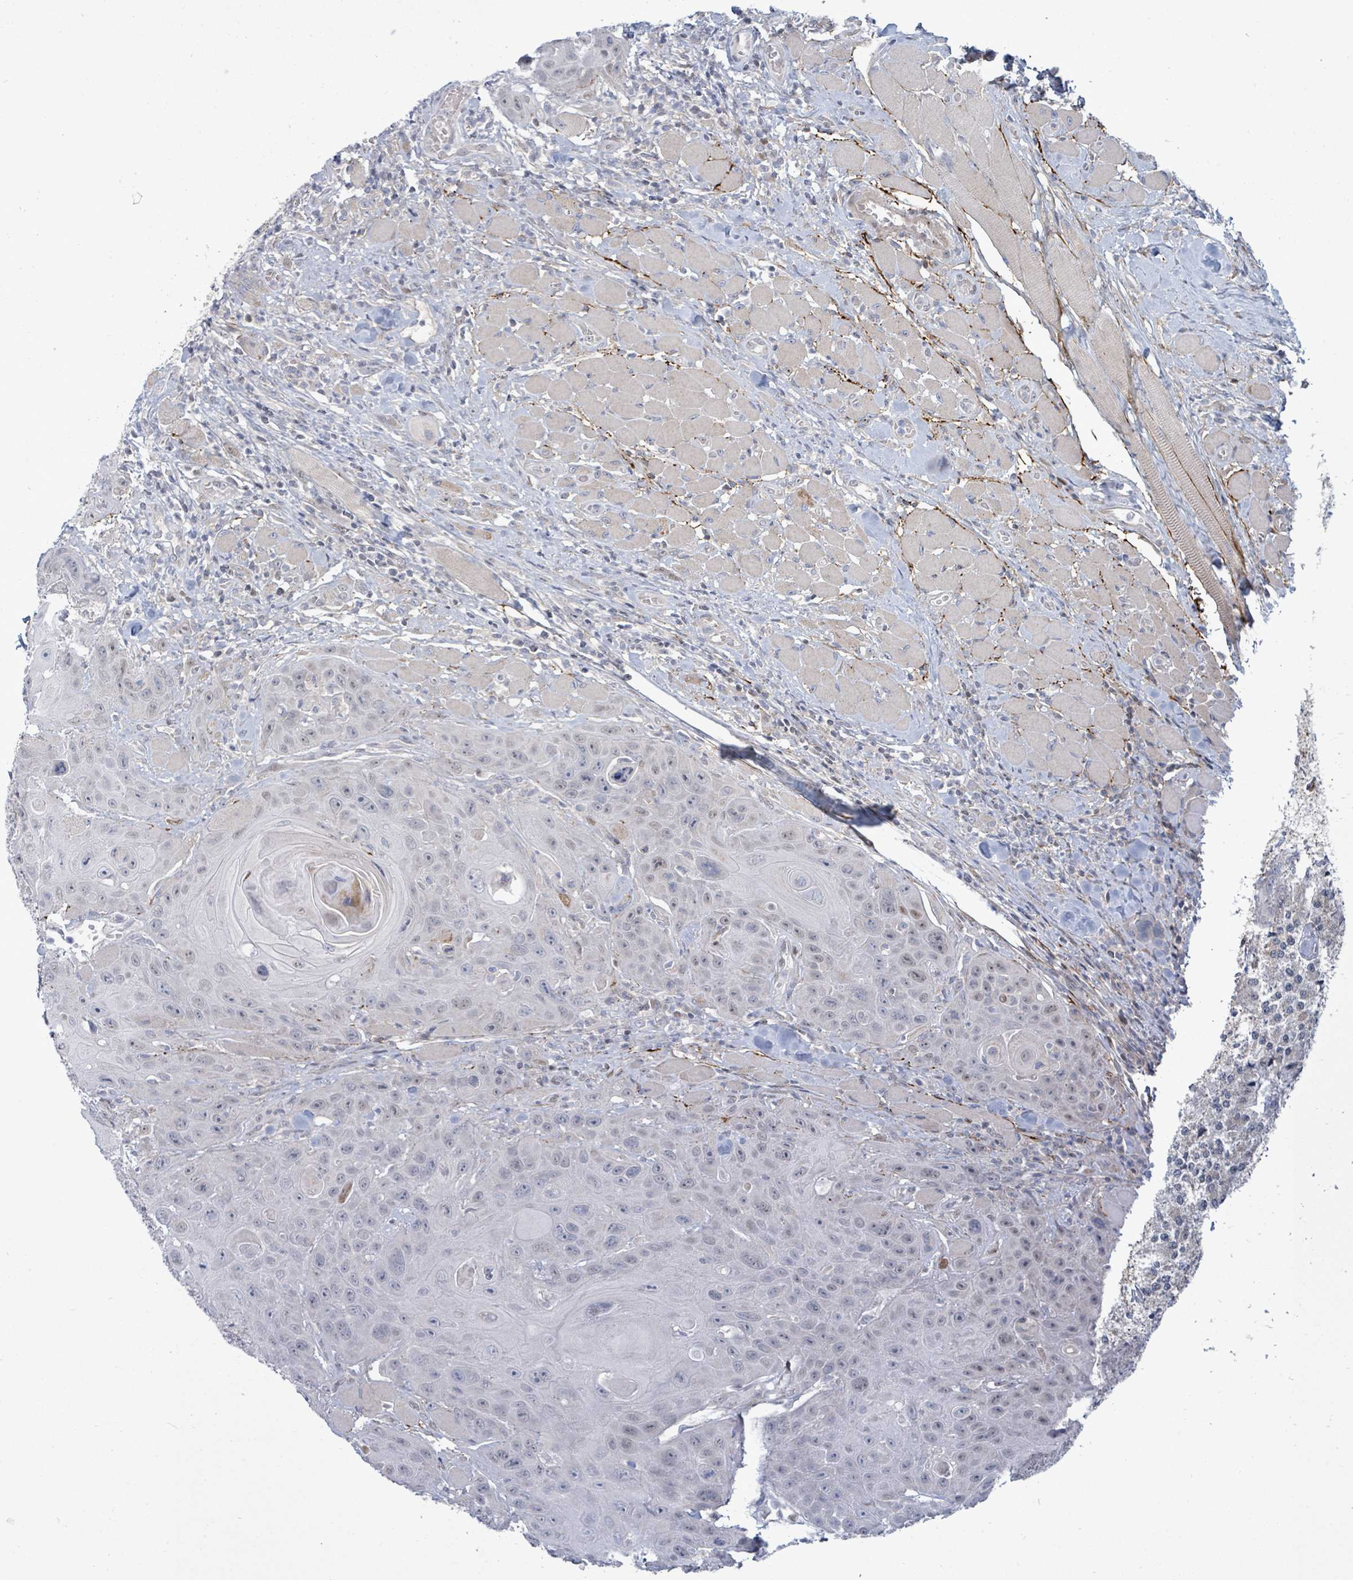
{"staining": {"intensity": "weak", "quantity": "<25%", "location": "nuclear"}, "tissue": "head and neck cancer", "cell_type": "Tumor cells", "image_type": "cancer", "snomed": [{"axis": "morphology", "description": "Squamous cell carcinoma, NOS"}, {"axis": "topography", "description": "Head-Neck"}], "caption": "Tumor cells show no significant staining in head and neck cancer (squamous cell carcinoma).", "gene": "ZFPM1", "patient": {"sex": "female", "age": 59}}